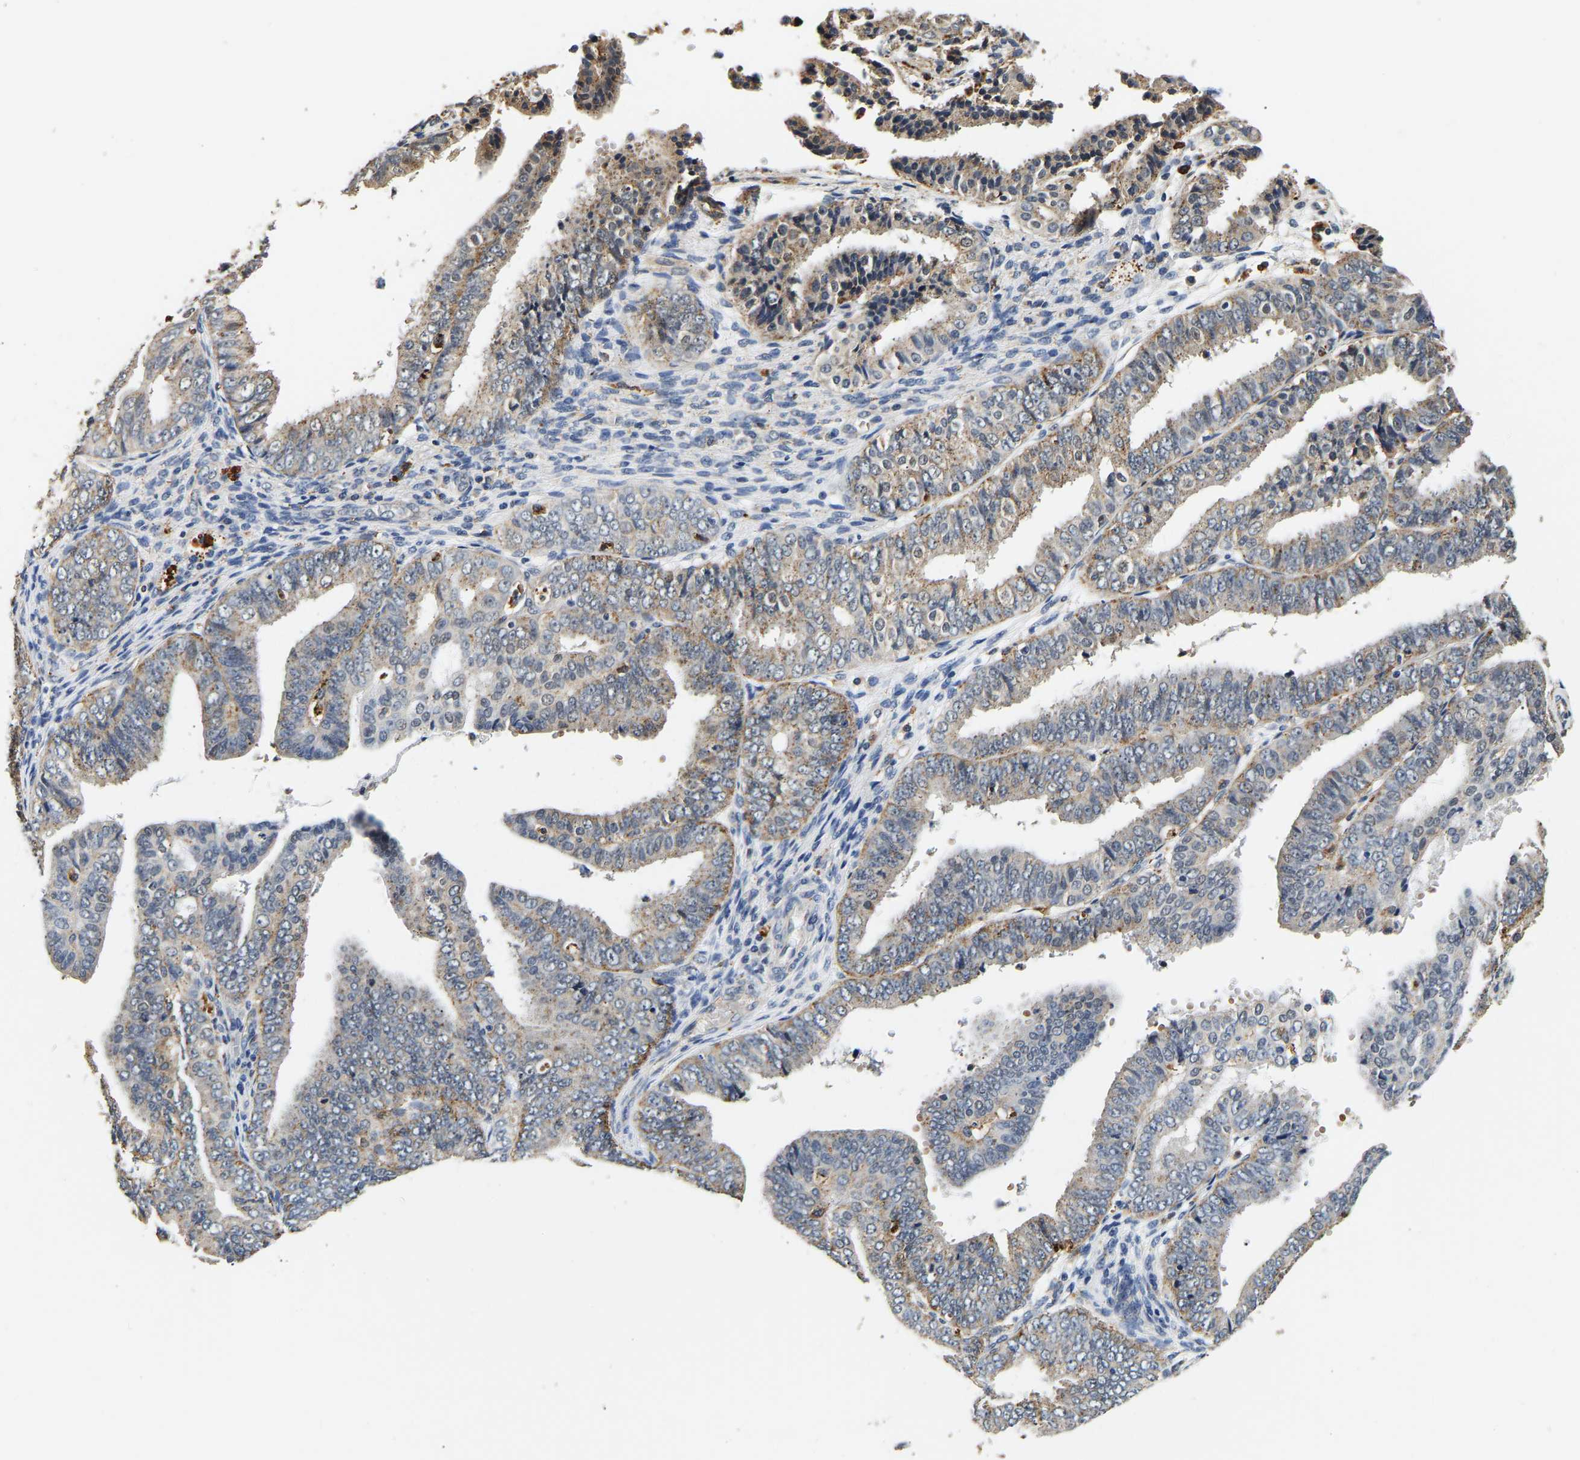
{"staining": {"intensity": "weak", "quantity": ">75%", "location": "cytoplasmic/membranous"}, "tissue": "endometrial cancer", "cell_type": "Tumor cells", "image_type": "cancer", "snomed": [{"axis": "morphology", "description": "Adenocarcinoma, NOS"}, {"axis": "topography", "description": "Endometrium"}], "caption": "Endometrial adenocarcinoma stained for a protein (brown) reveals weak cytoplasmic/membranous positive staining in about >75% of tumor cells.", "gene": "SMU1", "patient": {"sex": "female", "age": 63}}